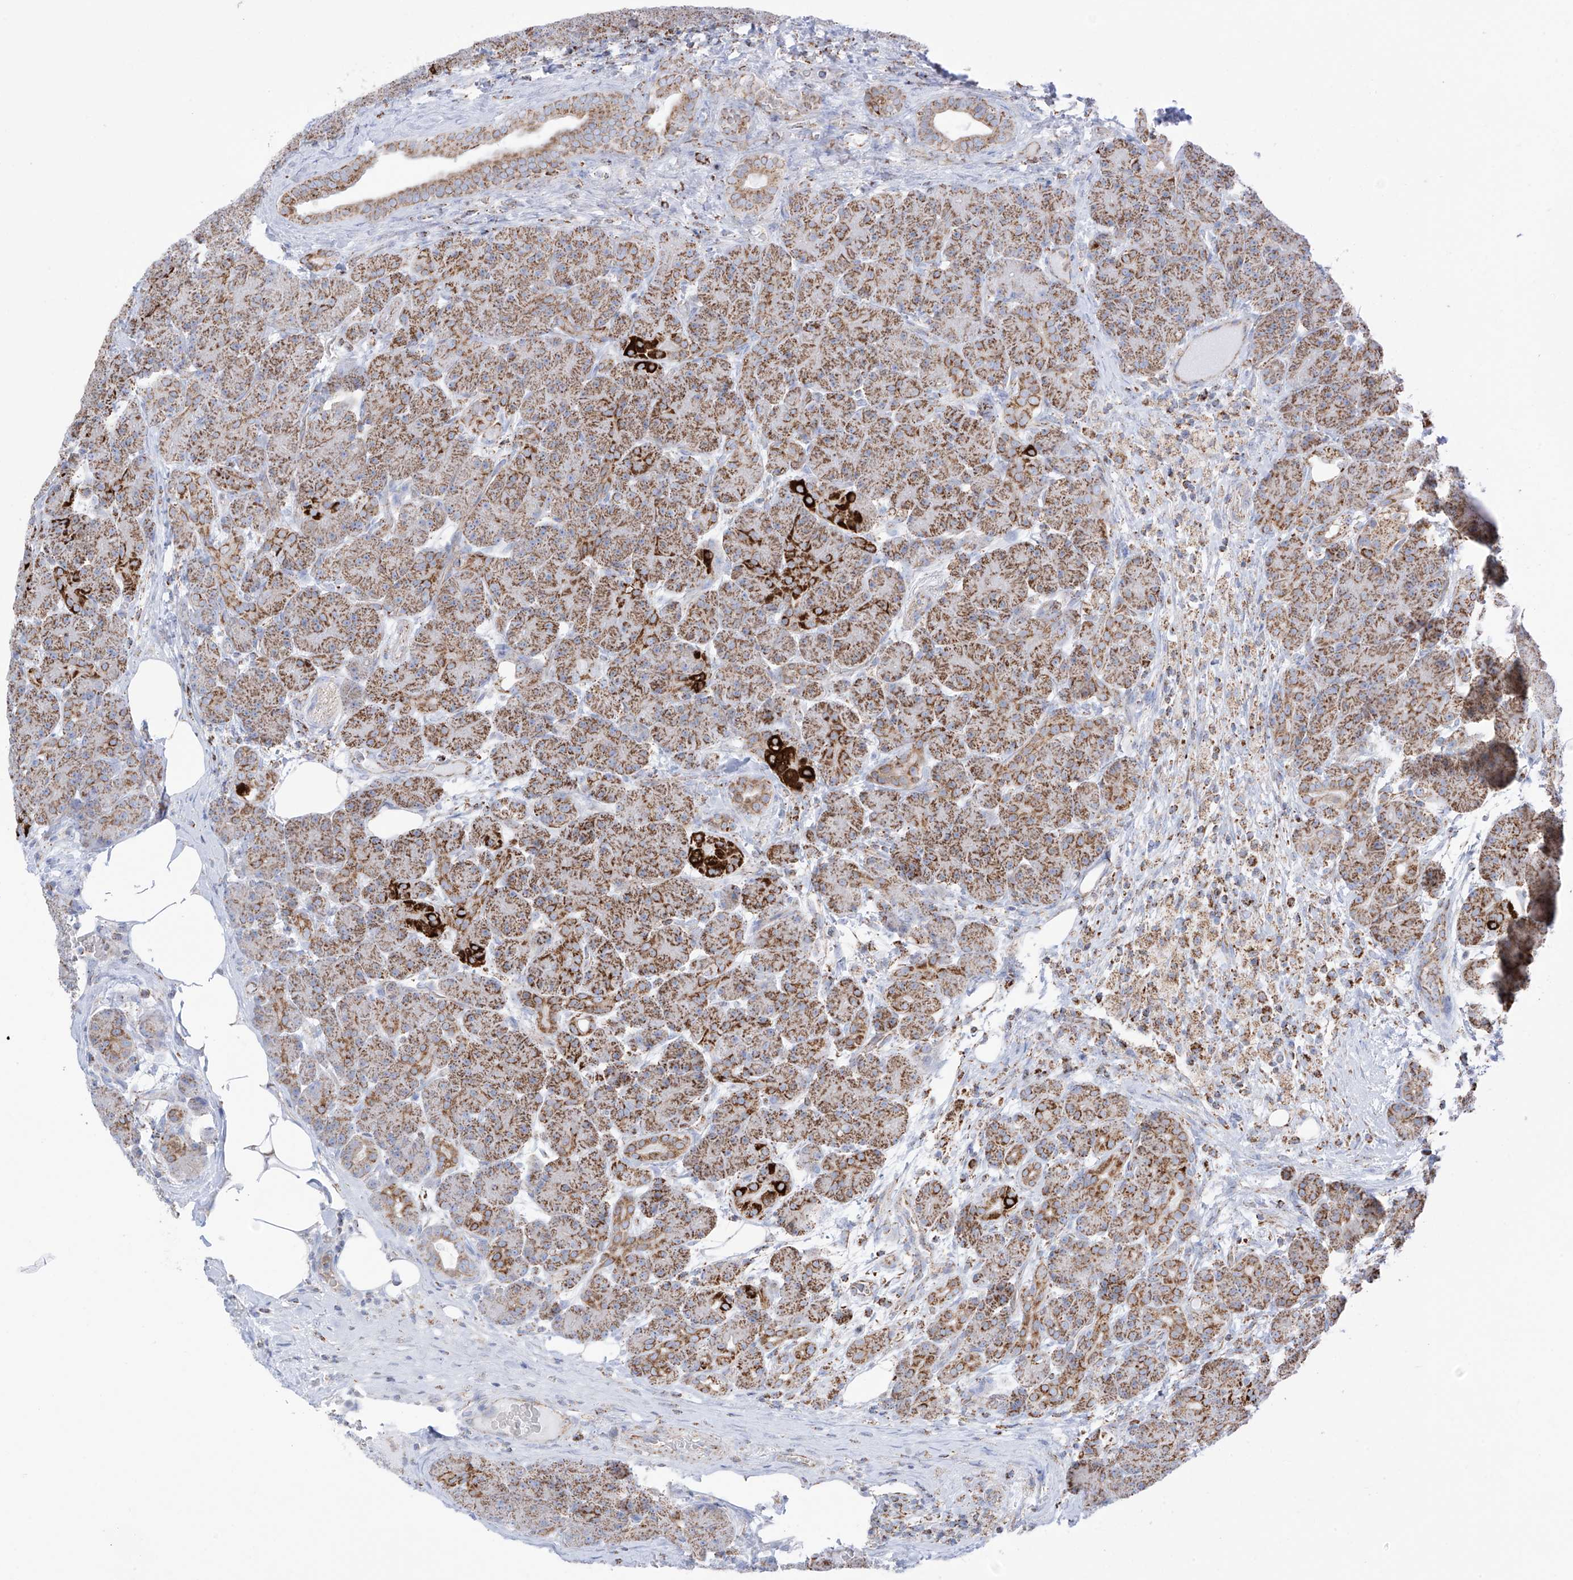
{"staining": {"intensity": "strong", "quantity": "25%-75%", "location": "cytoplasmic/membranous"}, "tissue": "pancreas", "cell_type": "Exocrine glandular cells", "image_type": "normal", "snomed": [{"axis": "morphology", "description": "Normal tissue, NOS"}, {"axis": "topography", "description": "Pancreas"}], "caption": "Protein analysis of normal pancreas demonstrates strong cytoplasmic/membranous staining in approximately 25%-75% of exocrine glandular cells.", "gene": "XKR3", "patient": {"sex": "male", "age": 63}}